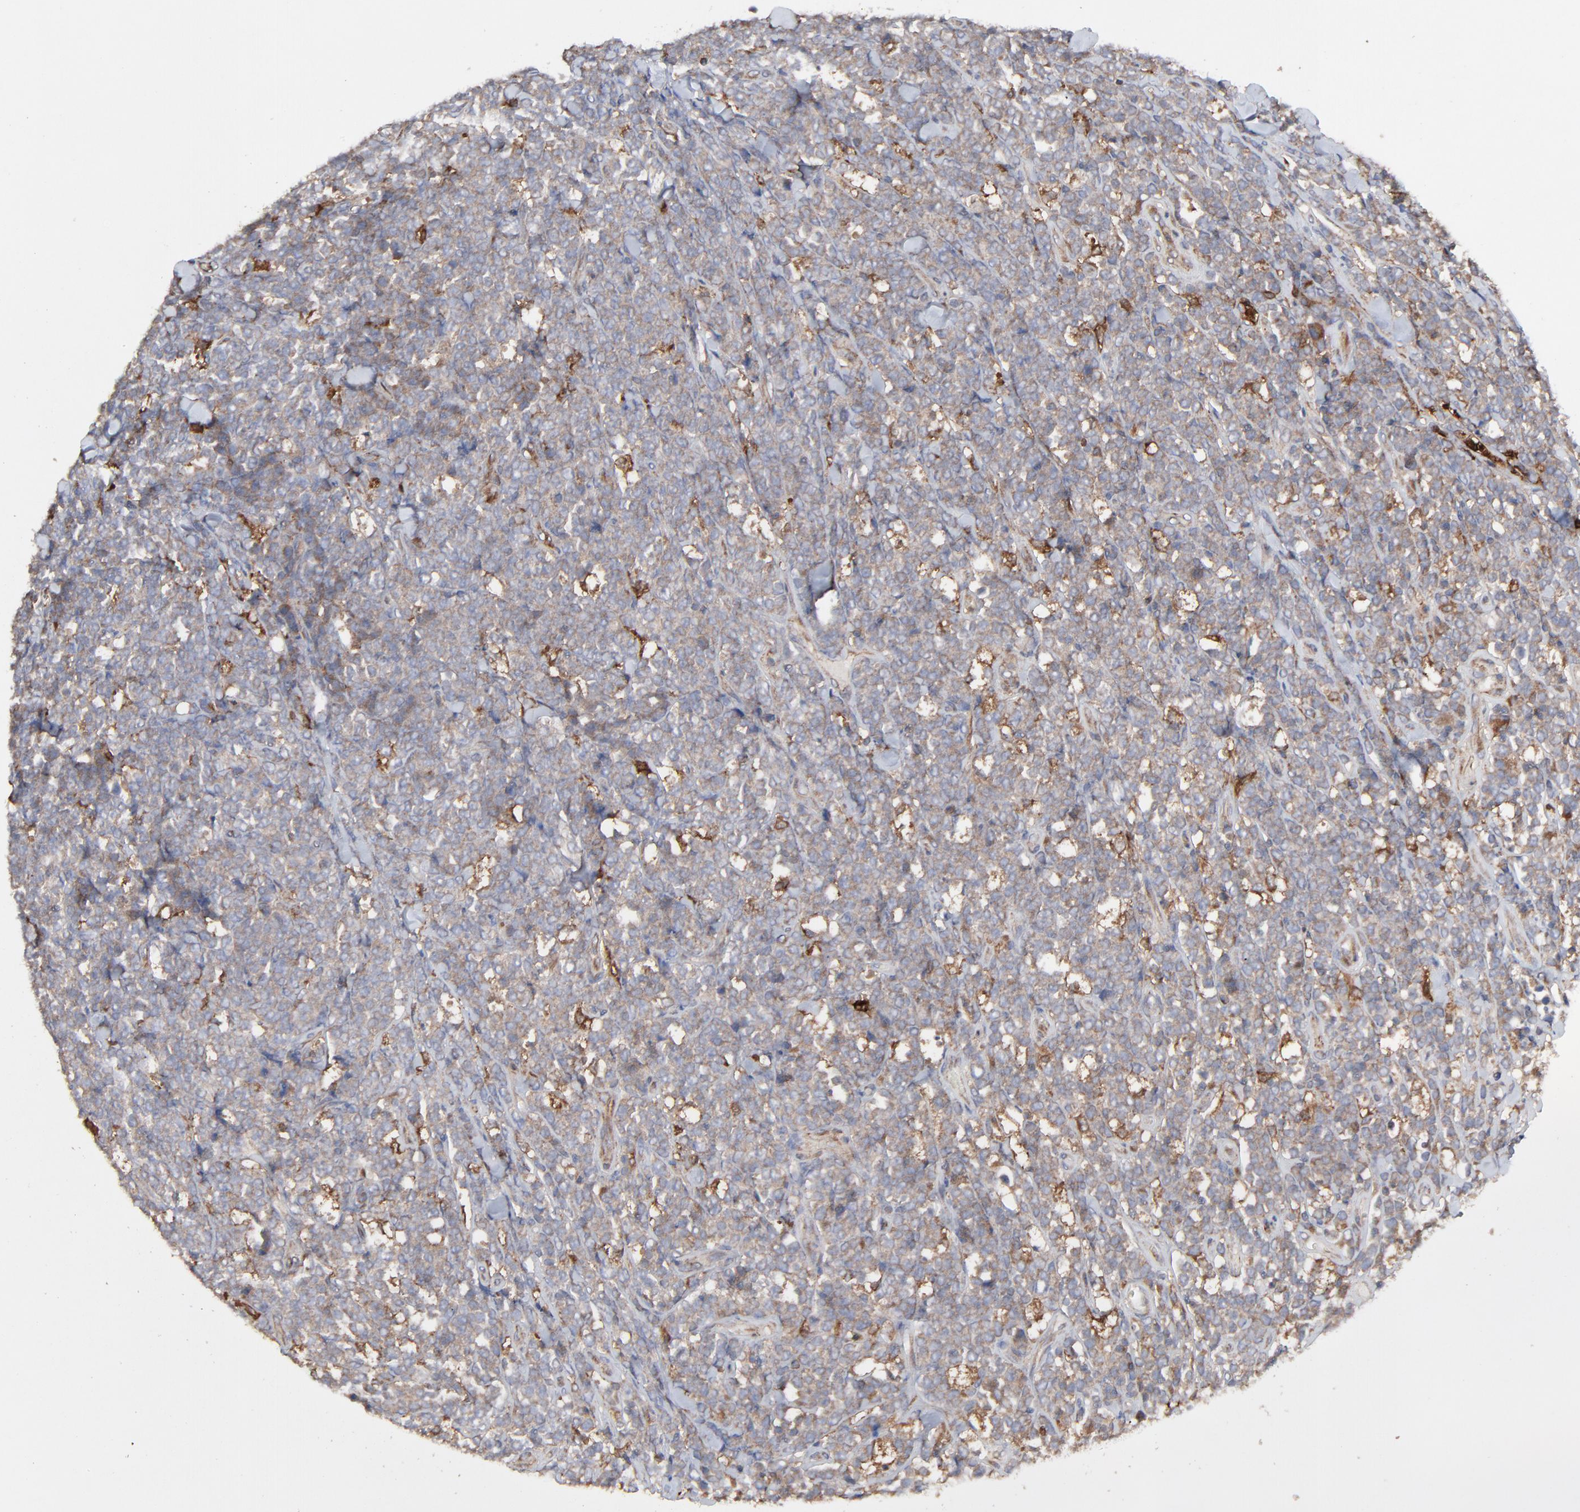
{"staining": {"intensity": "moderate", "quantity": ">75%", "location": "cytoplasmic/membranous"}, "tissue": "lymphoma", "cell_type": "Tumor cells", "image_type": "cancer", "snomed": [{"axis": "morphology", "description": "Malignant lymphoma, non-Hodgkin's type, High grade"}, {"axis": "topography", "description": "Small intestine"}, {"axis": "topography", "description": "Colon"}], "caption": "A brown stain labels moderate cytoplasmic/membranous positivity of a protein in lymphoma tumor cells. (brown staining indicates protein expression, while blue staining denotes nuclei).", "gene": "RAB9A", "patient": {"sex": "male", "age": 8}}